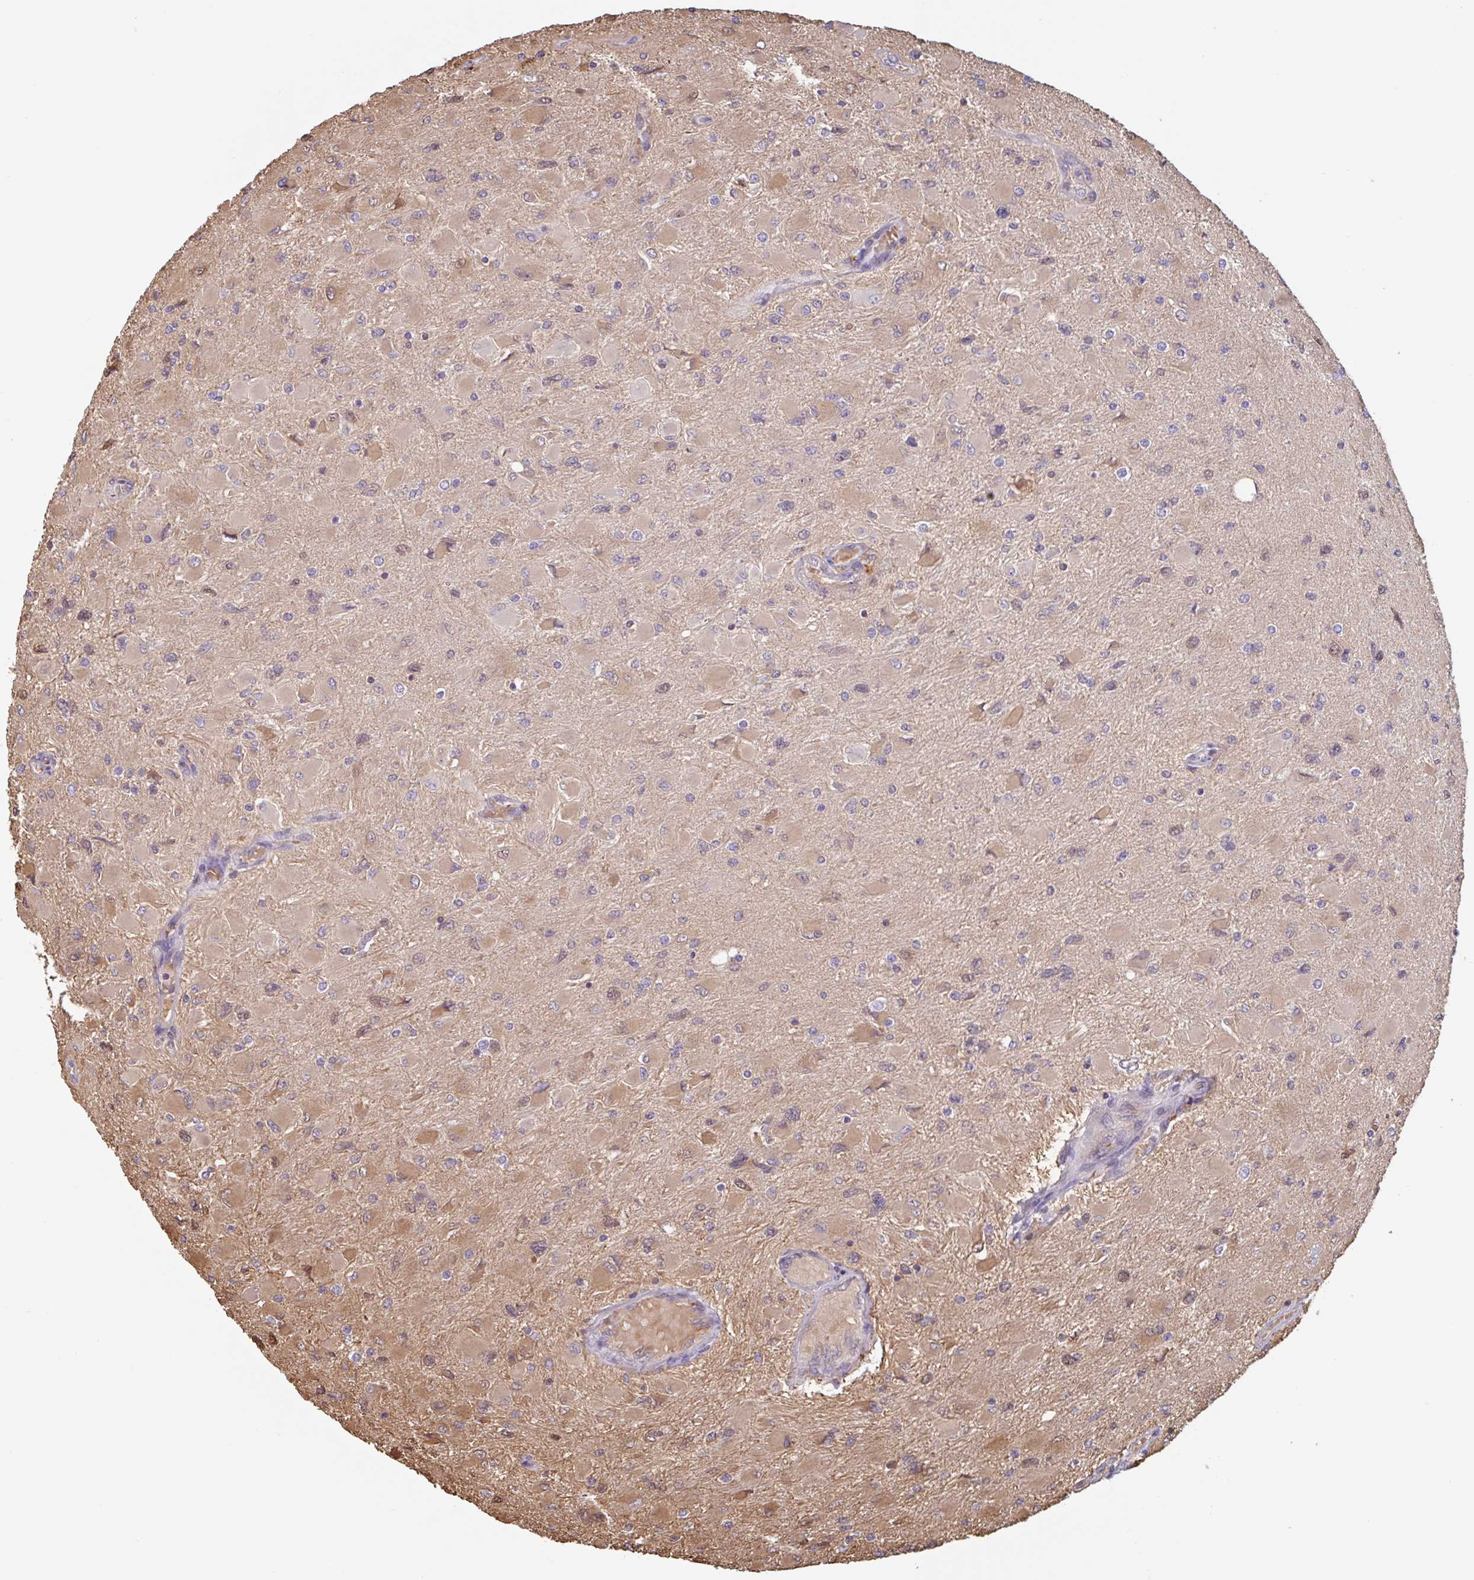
{"staining": {"intensity": "negative", "quantity": "none", "location": "none"}, "tissue": "glioma", "cell_type": "Tumor cells", "image_type": "cancer", "snomed": [{"axis": "morphology", "description": "Glioma, malignant, High grade"}, {"axis": "topography", "description": "Cerebral cortex"}], "caption": "Malignant glioma (high-grade) was stained to show a protein in brown. There is no significant staining in tumor cells.", "gene": "OTOP2", "patient": {"sex": "female", "age": 36}}